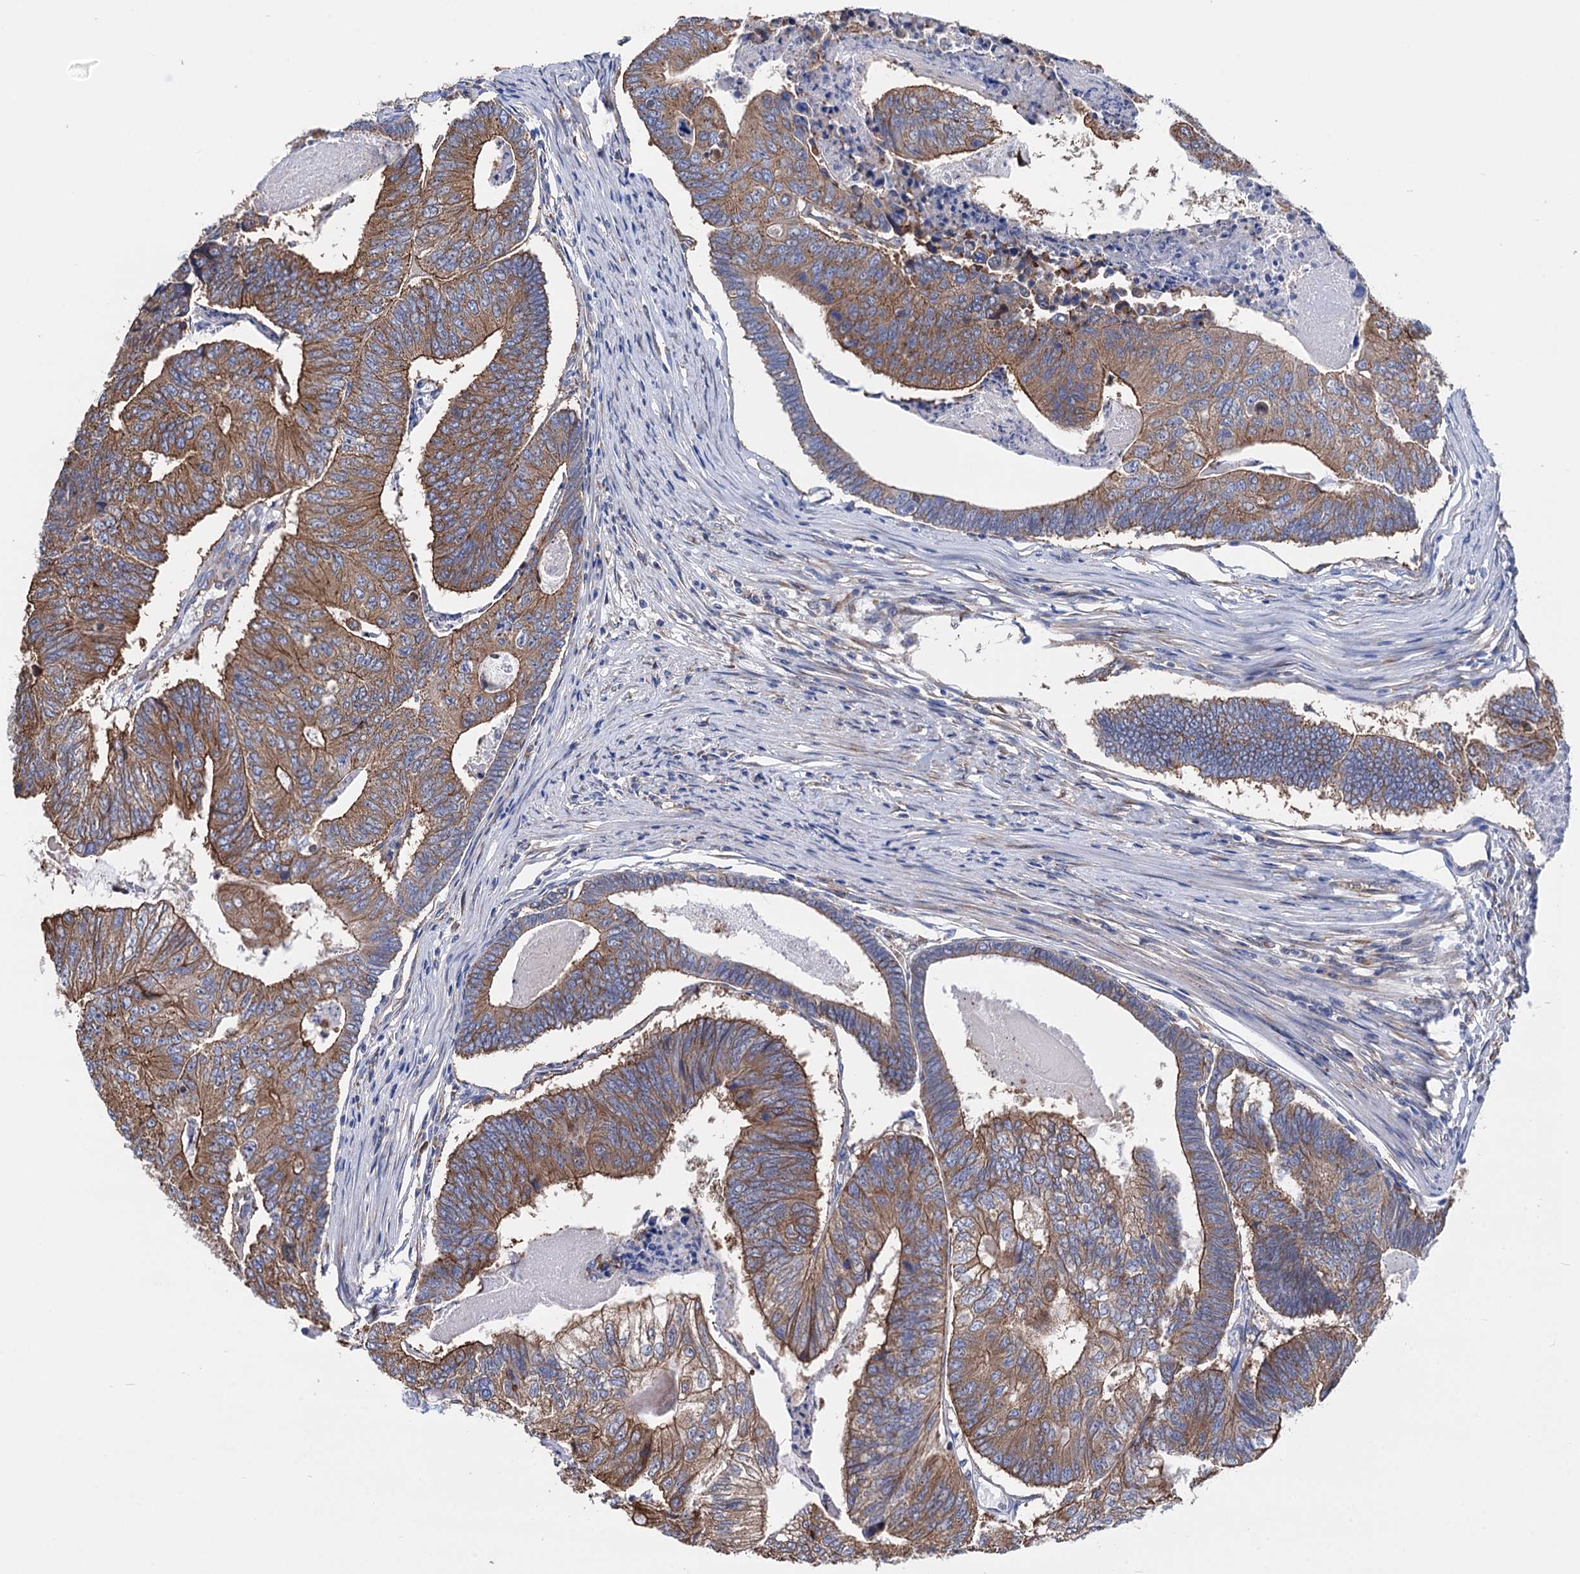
{"staining": {"intensity": "moderate", "quantity": ">75%", "location": "cytoplasmic/membranous"}, "tissue": "colorectal cancer", "cell_type": "Tumor cells", "image_type": "cancer", "snomed": [{"axis": "morphology", "description": "Adenocarcinoma, NOS"}, {"axis": "topography", "description": "Colon"}], "caption": "About >75% of tumor cells in human colorectal adenocarcinoma reveal moderate cytoplasmic/membranous protein positivity as visualized by brown immunohistochemical staining.", "gene": "SLC12A7", "patient": {"sex": "female", "age": 67}}